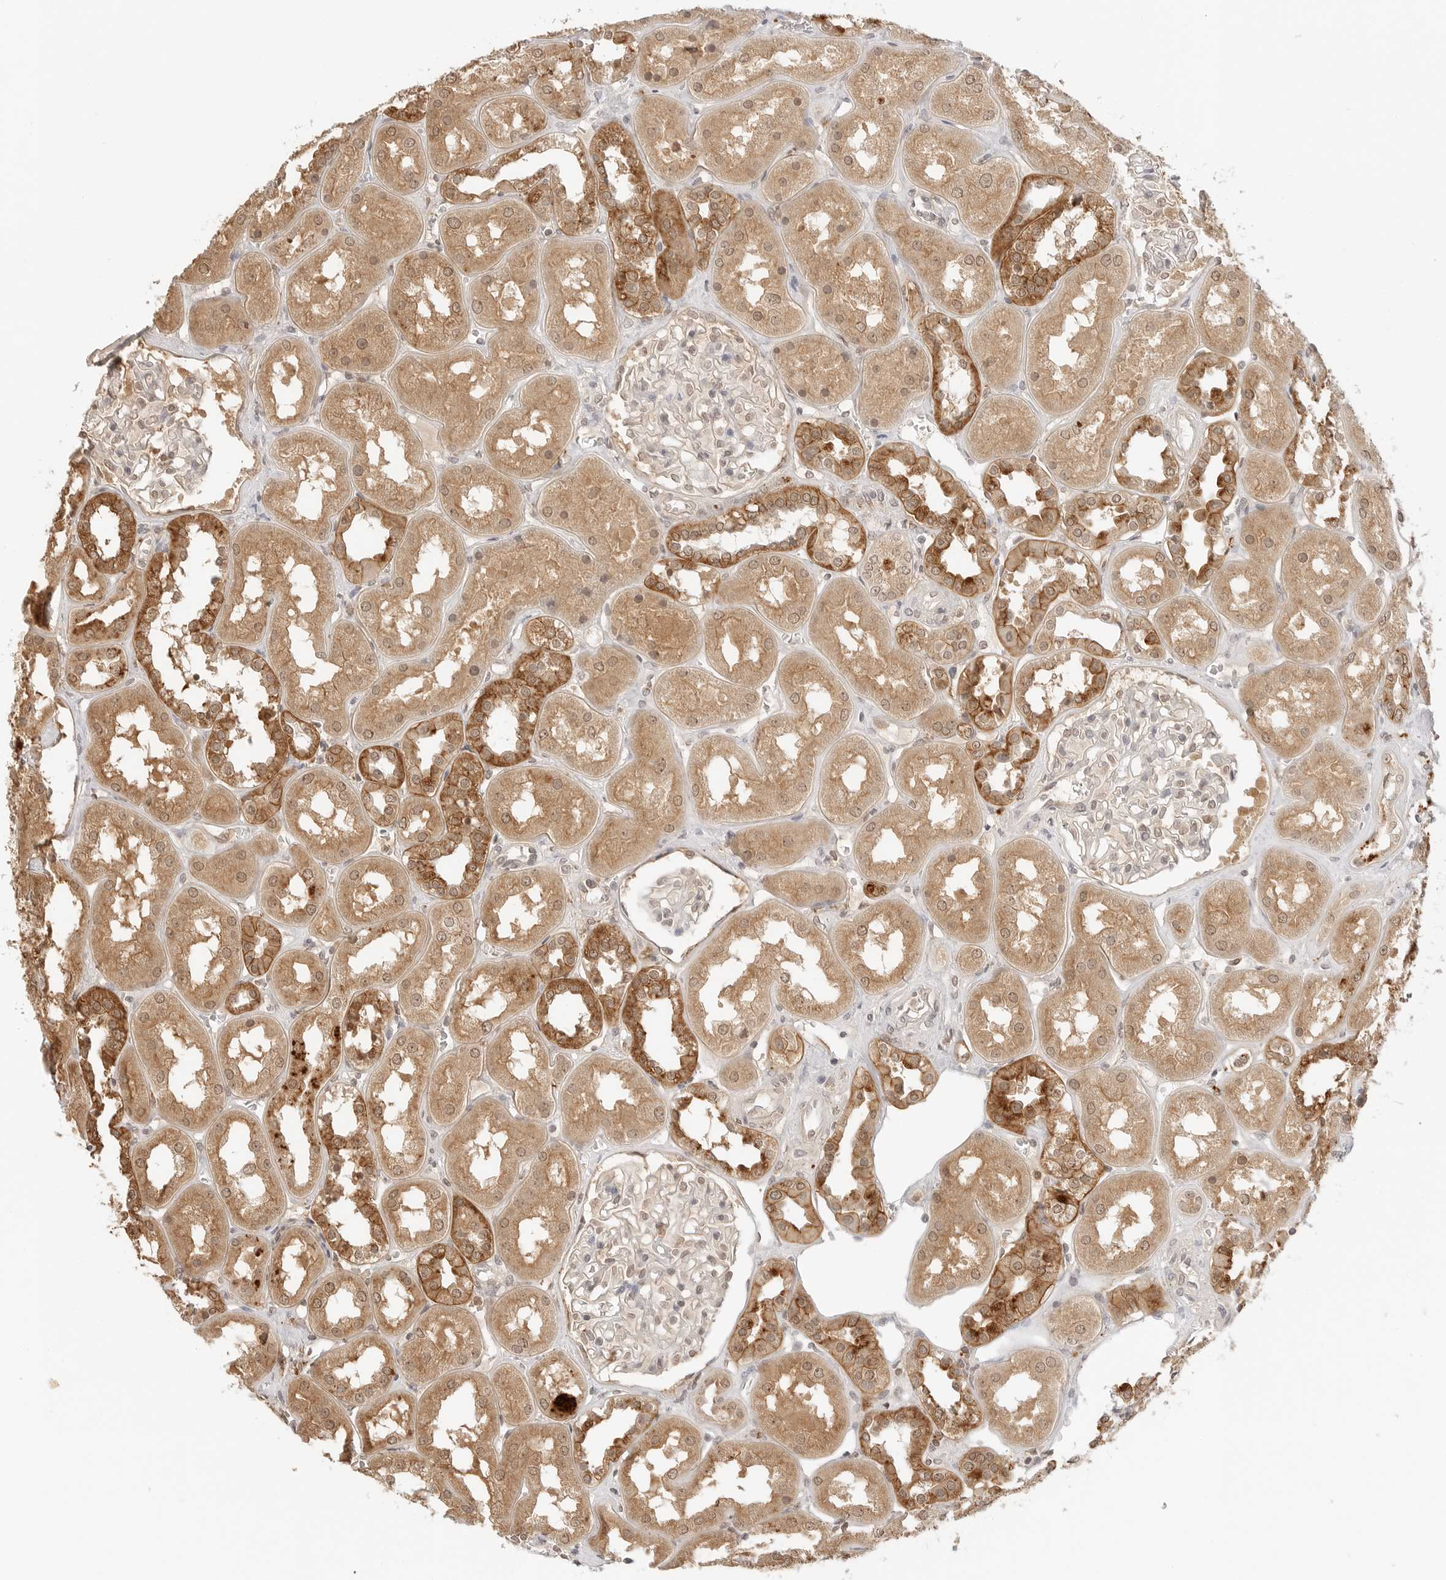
{"staining": {"intensity": "weak", "quantity": "25%-75%", "location": "cytoplasmic/membranous,nuclear"}, "tissue": "kidney", "cell_type": "Cells in glomeruli", "image_type": "normal", "snomed": [{"axis": "morphology", "description": "Normal tissue, NOS"}, {"axis": "topography", "description": "Kidney"}], "caption": "Weak cytoplasmic/membranous,nuclear expression is appreciated in approximately 25%-75% of cells in glomeruli in normal kidney.", "gene": "EPHA1", "patient": {"sex": "male", "age": 70}}